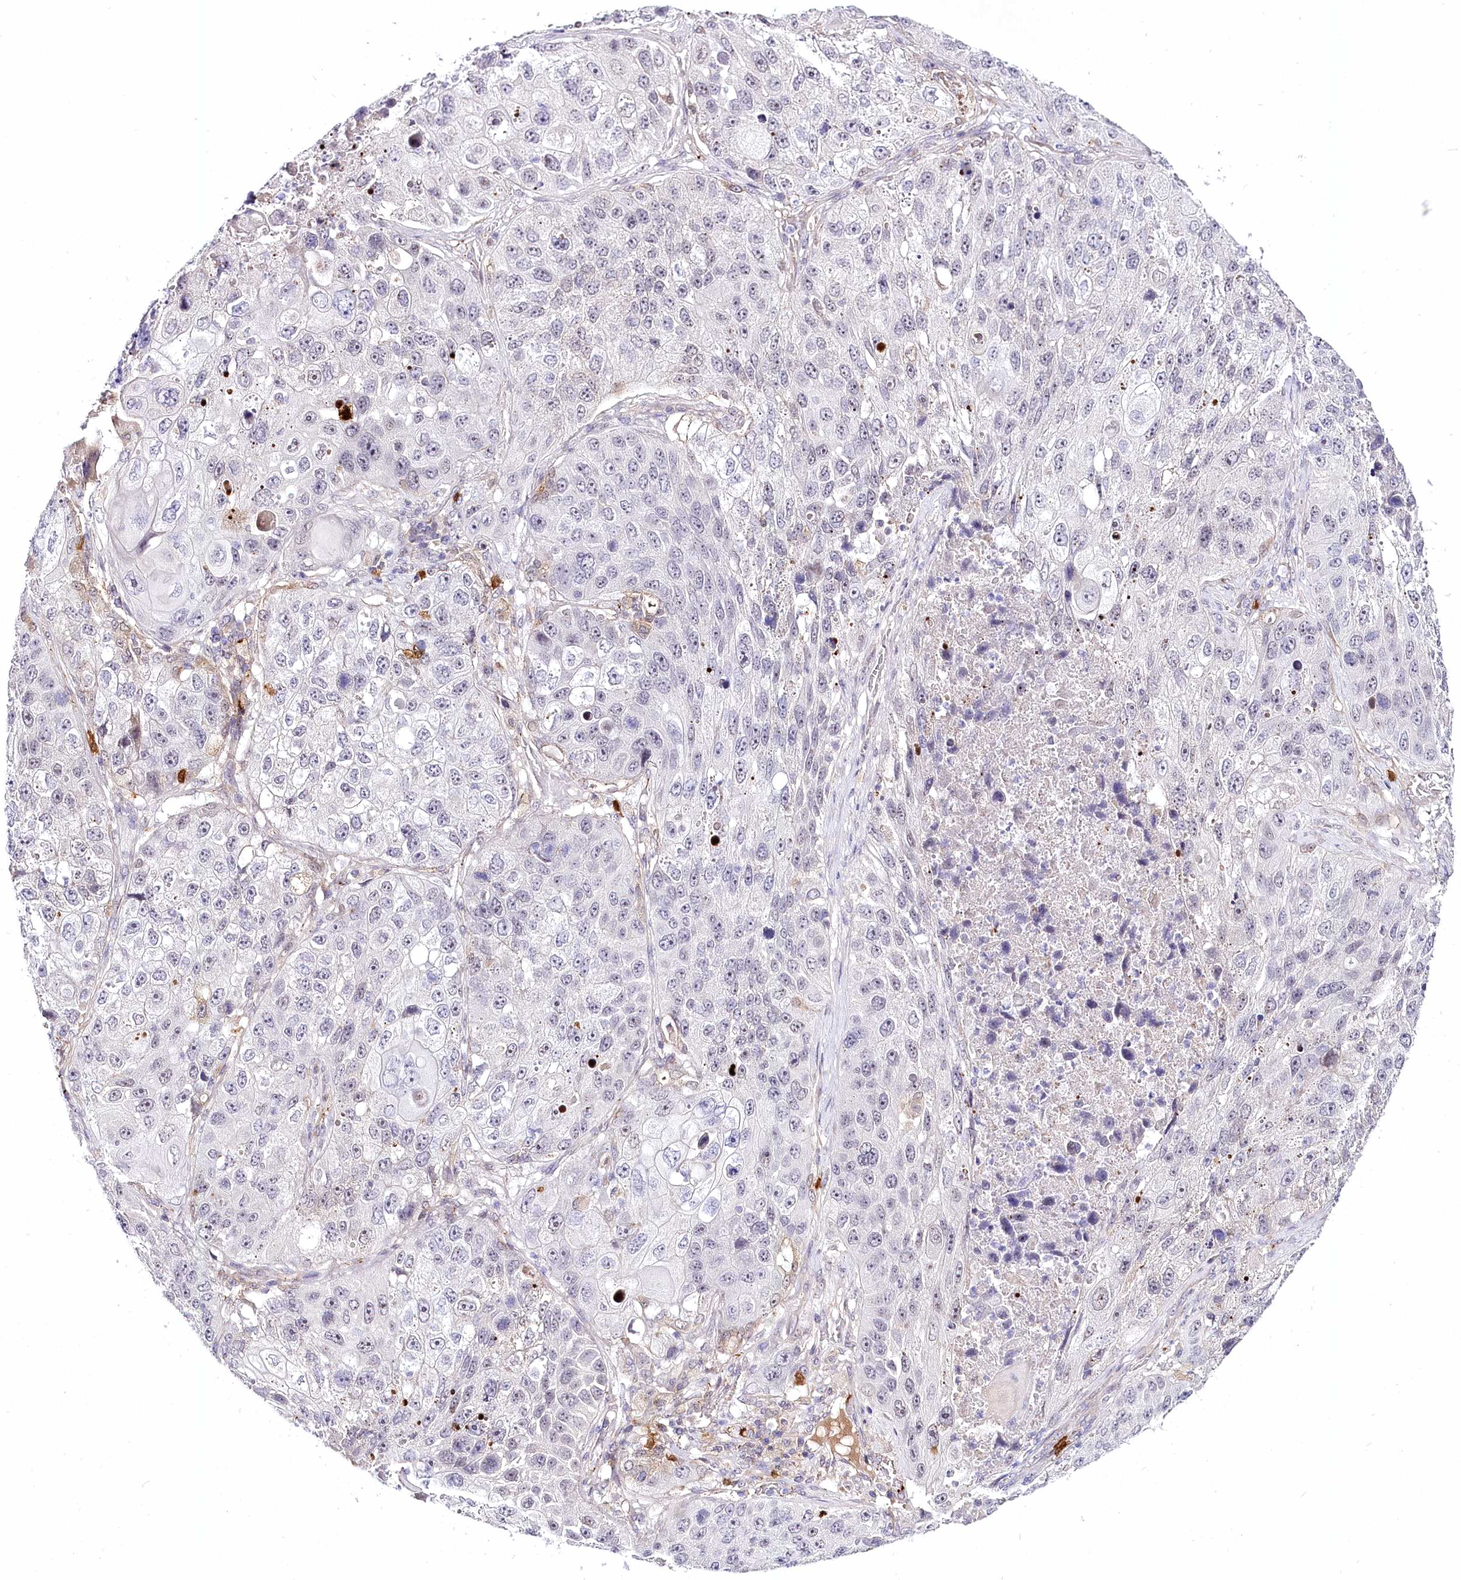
{"staining": {"intensity": "weak", "quantity": "<25%", "location": "cytoplasmic/membranous,nuclear"}, "tissue": "lung cancer", "cell_type": "Tumor cells", "image_type": "cancer", "snomed": [{"axis": "morphology", "description": "Squamous cell carcinoma, NOS"}, {"axis": "topography", "description": "Lung"}], "caption": "A histopathology image of human lung cancer is negative for staining in tumor cells.", "gene": "VWA5A", "patient": {"sex": "male", "age": 61}}